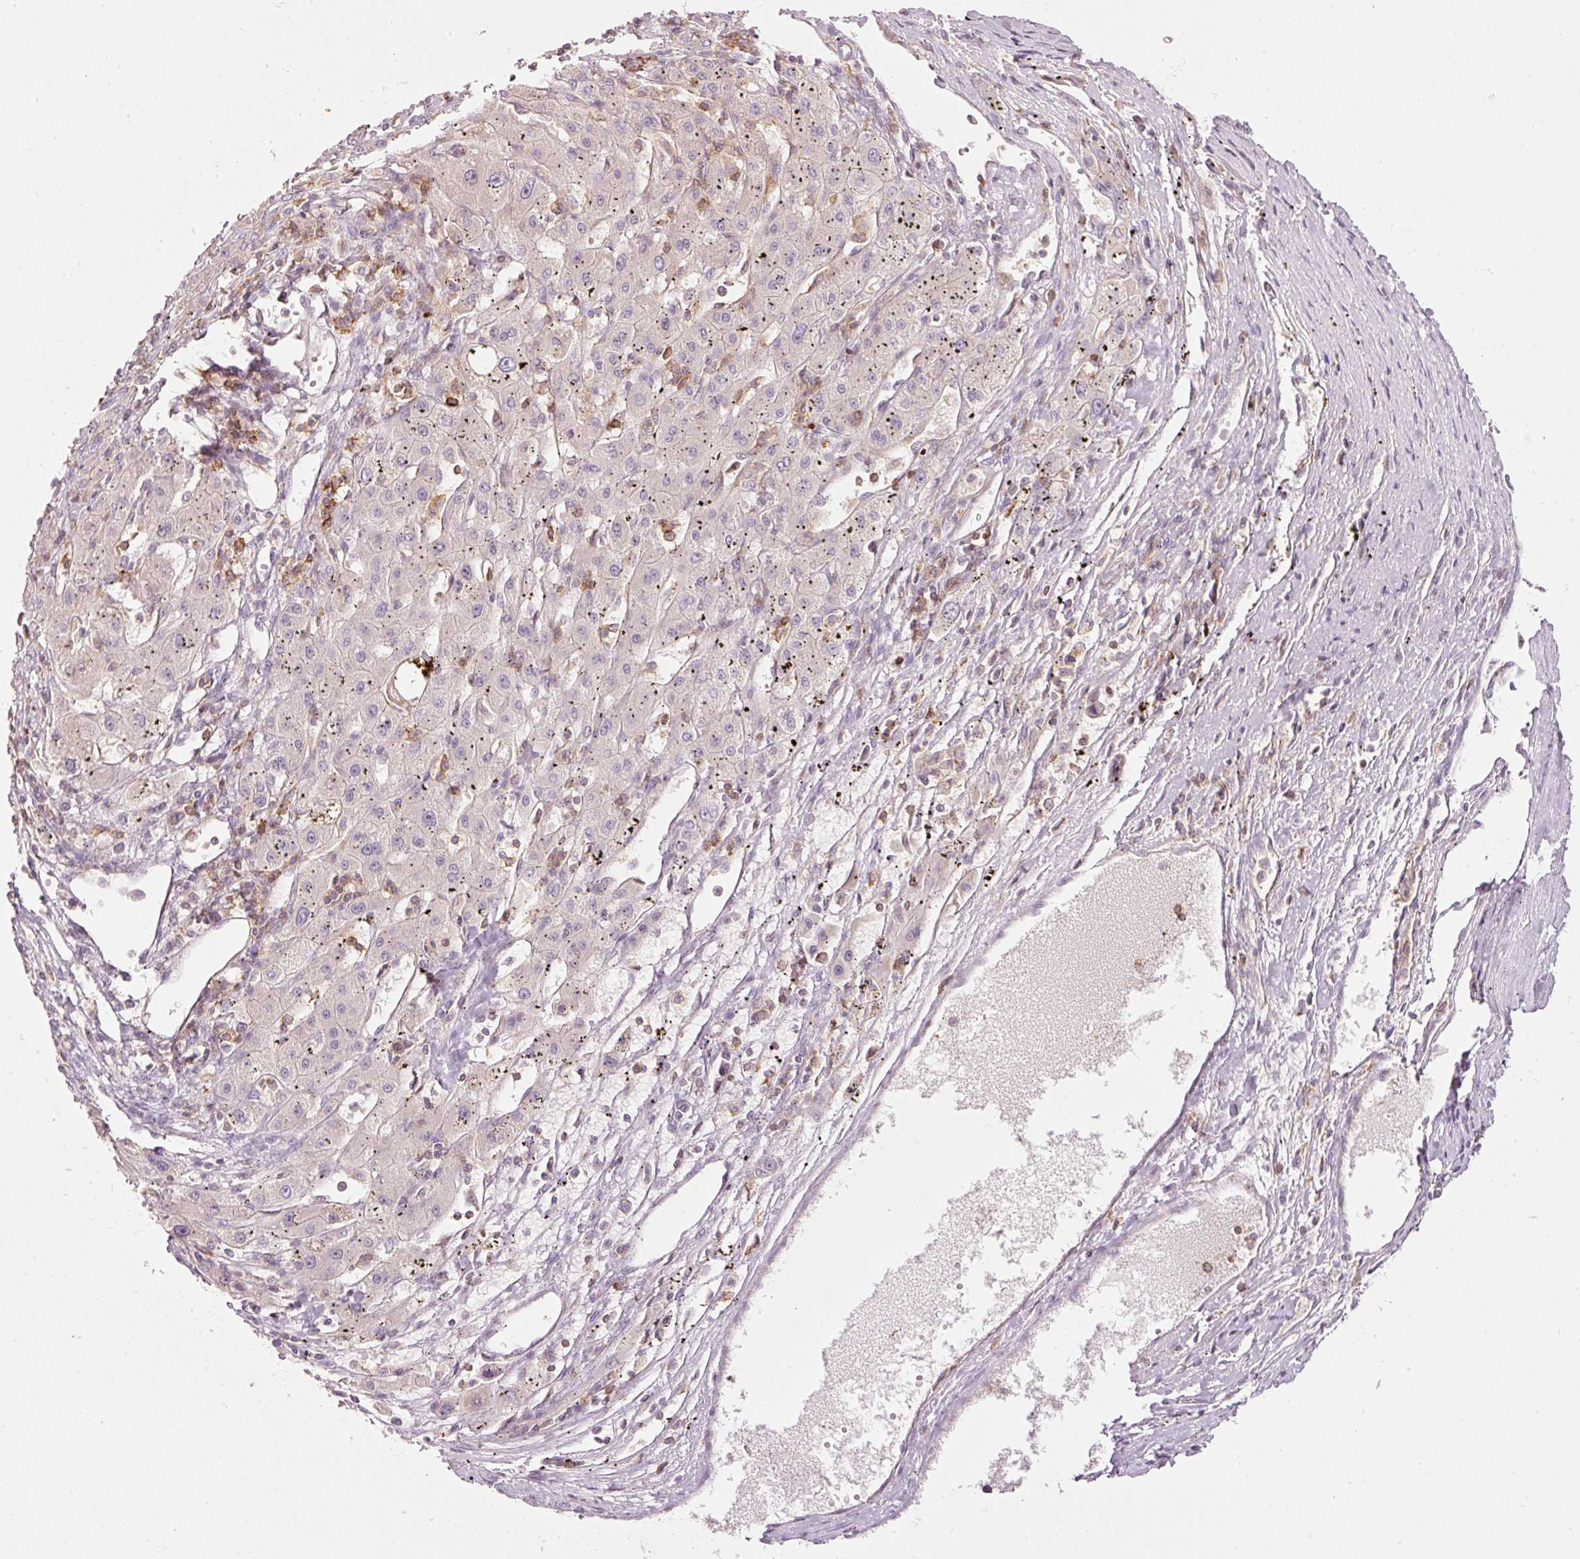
{"staining": {"intensity": "negative", "quantity": "none", "location": "none"}, "tissue": "liver cancer", "cell_type": "Tumor cells", "image_type": "cancer", "snomed": [{"axis": "morphology", "description": "Carcinoma, Hepatocellular, NOS"}, {"axis": "topography", "description": "Liver"}], "caption": "A high-resolution image shows IHC staining of hepatocellular carcinoma (liver), which displays no significant expression in tumor cells. The staining was performed using DAB (3,3'-diaminobenzidine) to visualize the protein expression in brown, while the nuclei were stained in blue with hematoxylin (Magnification: 20x).", "gene": "SIPA1", "patient": {"sex": "male", "age": 72}}